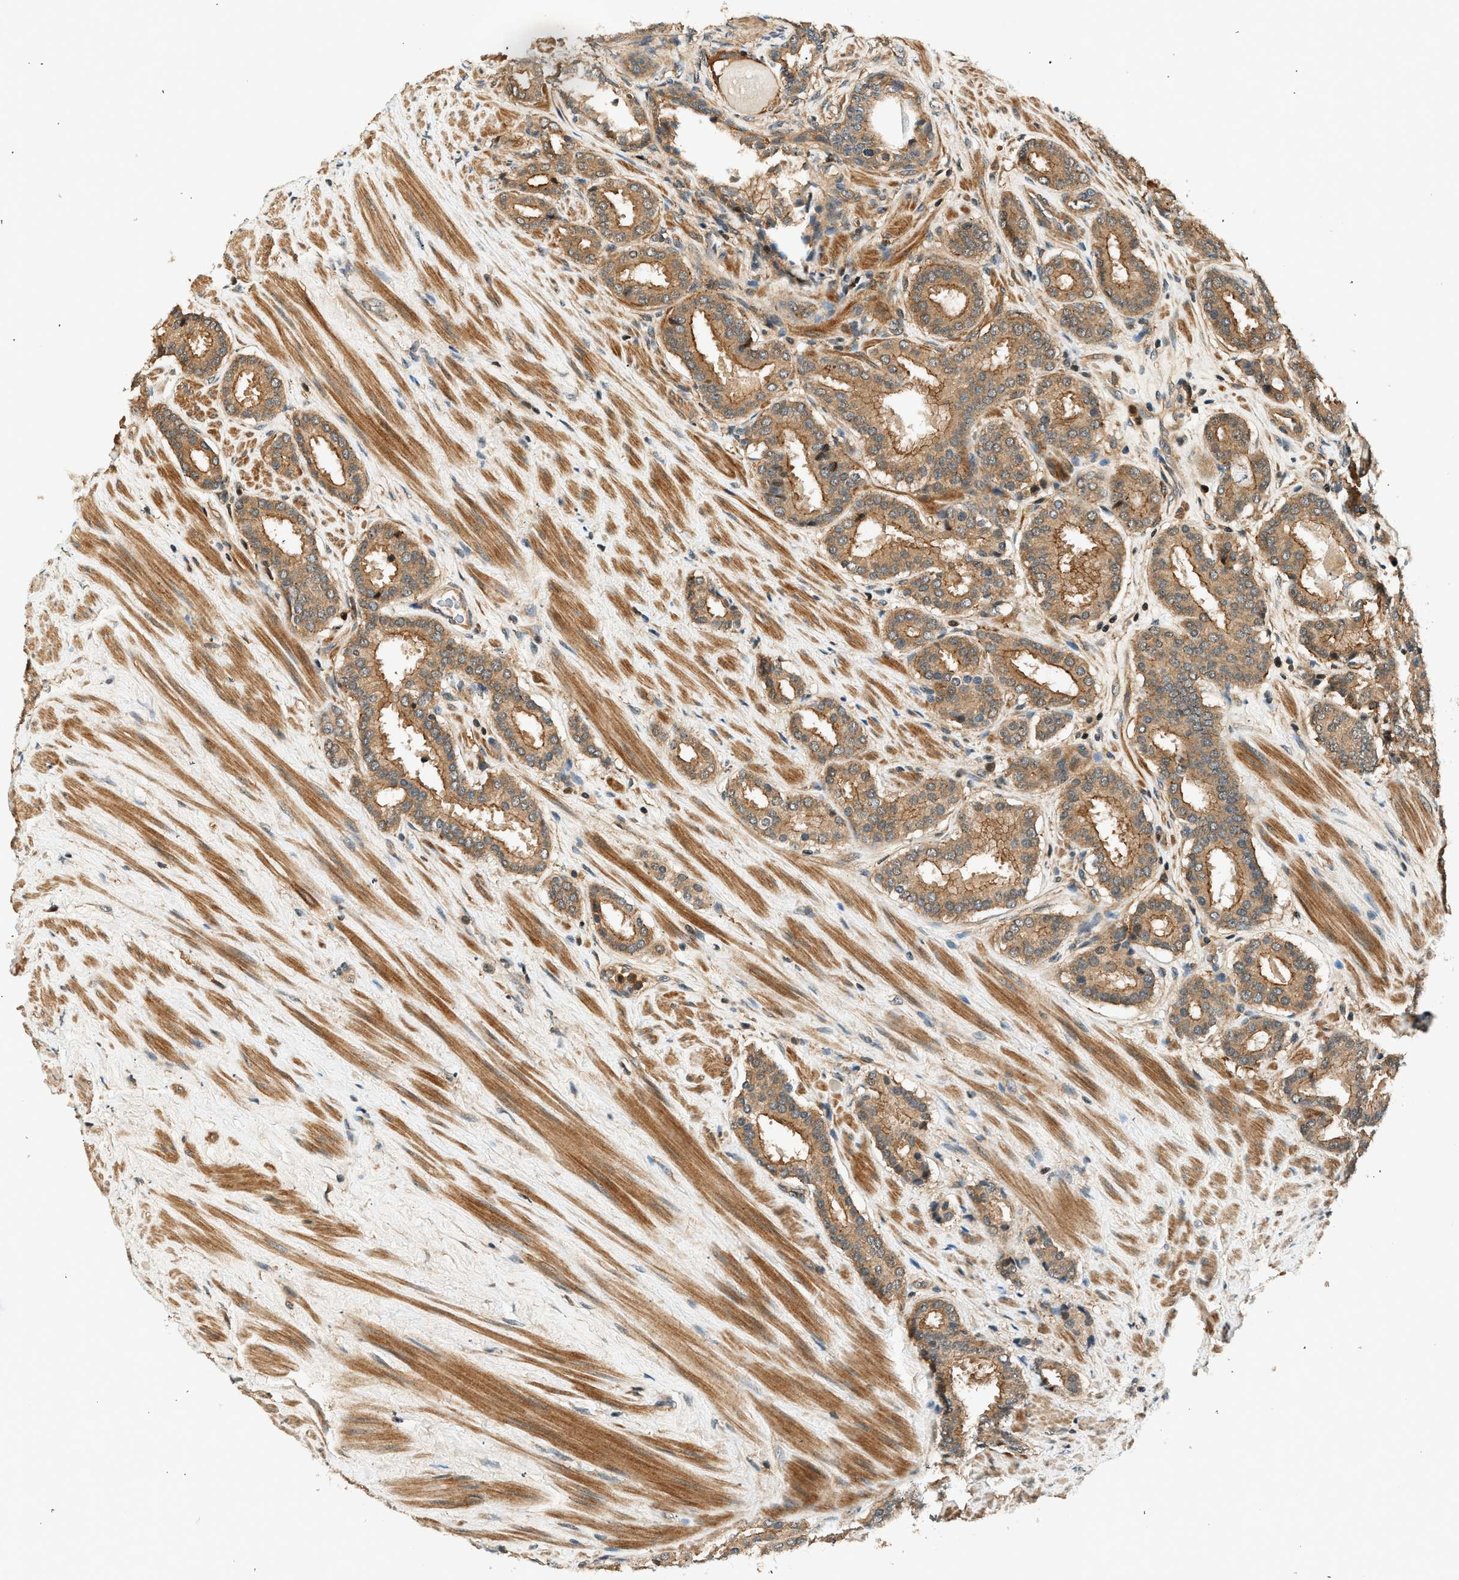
{"staining": {"intensity": "moderate", "quantity": ">75%", "location": "cytoplasmic/membranous"}, "tissue": "prostate cancer", "cell_type": "Tumor cells", "image_type": "cancer", "snomed": [{"axis": "morphology", "description": "Adenocarcinoma, Low grade"}, {"axis": "topography", "description": "Prostate"}], "caption": "This is a histology image of immunohistochemistry (IHC) staining of adenocarcinoma (low-grade) (prostate), which shows moderate staining in the cytoplasmic/membranous of tumor cells.", "gene": "ARHGEF11", "patient": {"sex": "male", "age": 69}}